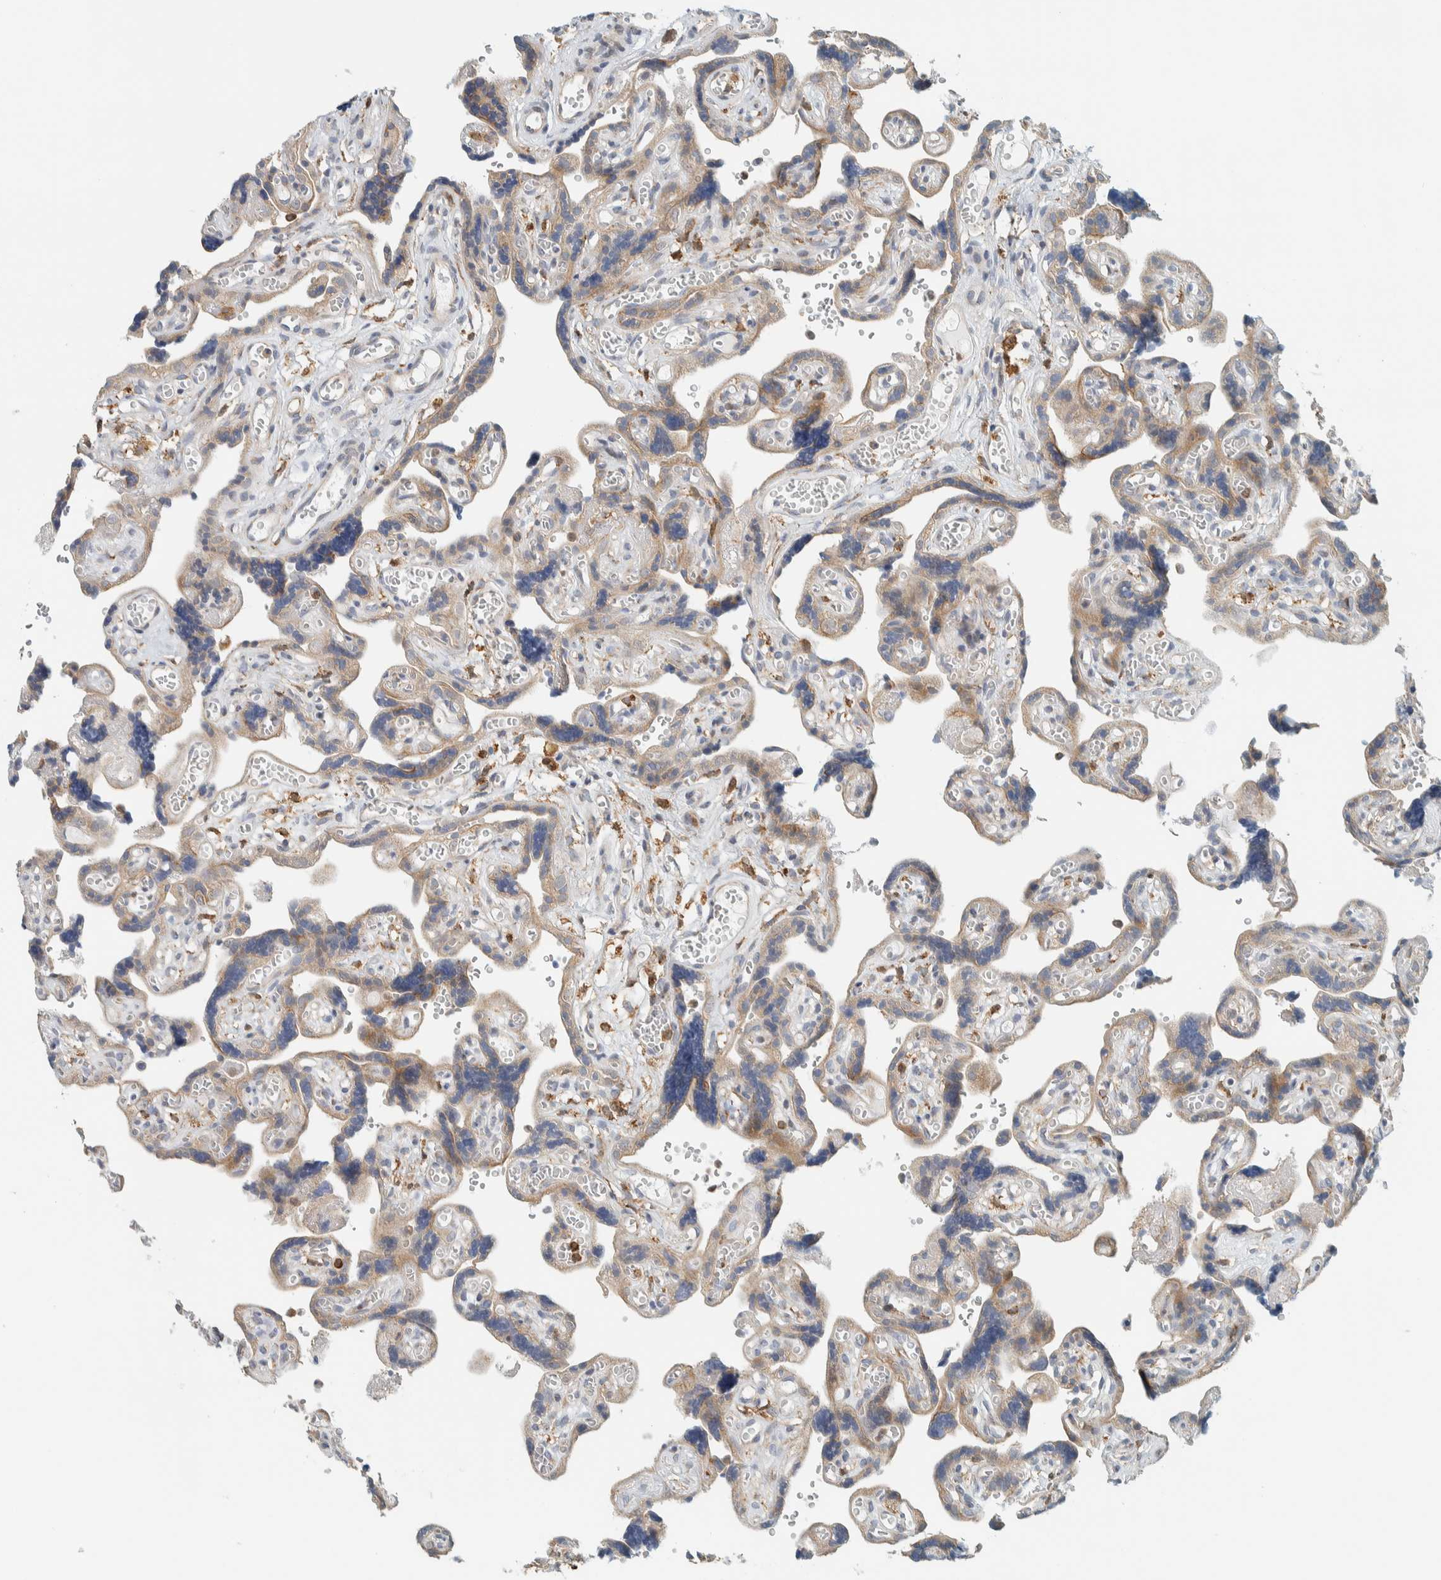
{"staining": {"intensity": "moderate", "quantity": ">75%", "location": "cytoplasmic/membranous"}, "tissue": "placenta", "cell_type": "Trophoblastic cells", "image_type": "normal", "snomed": [{"axis": "morphology", "description": "Normal tissue, NOS"}, {"axis": "topography", "description": "Placenta"}], "caption": "Unremarkable placenta exhibits moderate cytoplasmic/membranous staining in about >75% of trophoblastic cells Nuclei are stained in blue..", "gene": "CCDC57", "patient": {"sex": "female", "age": 30}}